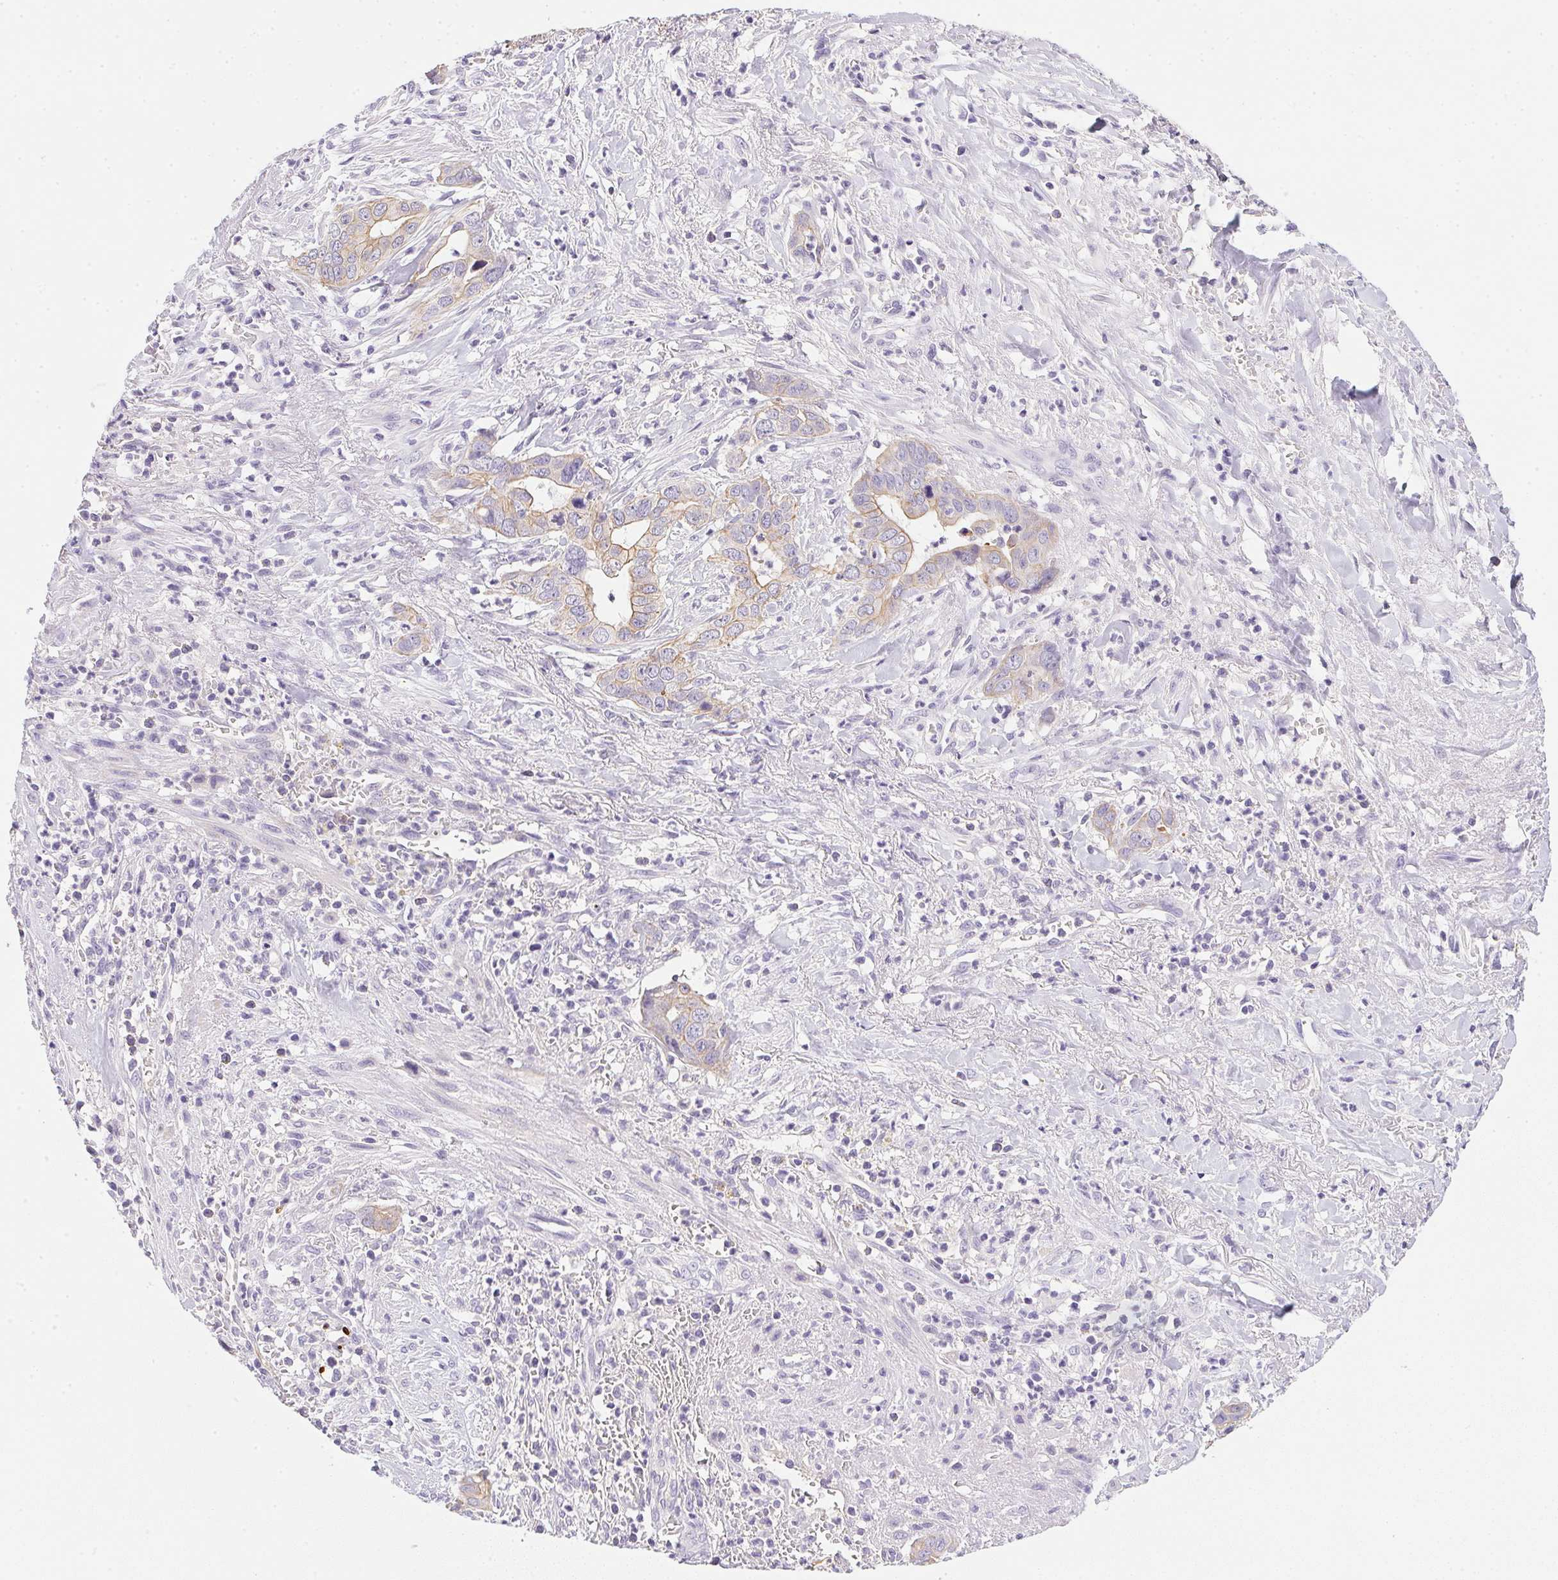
{"staining": {"intensity": "weak", "quantity": "25%-75%", "location": "cytoplasmic/membranous"}, "tissue": "liver cancer", "cell_type": "Tumor cells", "image_type": "cancer", "snomed": [{"axis": "morphology", "description": "Cholangiocarcinoma"}, {"axis": "topography", "description": "Liver"}], "caption": "Immunohistochemistry photomicrograph of liver cholangiocarcinoma stained for a protein (brown), which demonstrates low levels of weak cytoplasmic/membranous positivity in approximately 25%-75% of tumor cells.", "gene": "SLC17A7", "patient": {"sex": "female", "age": 79}}